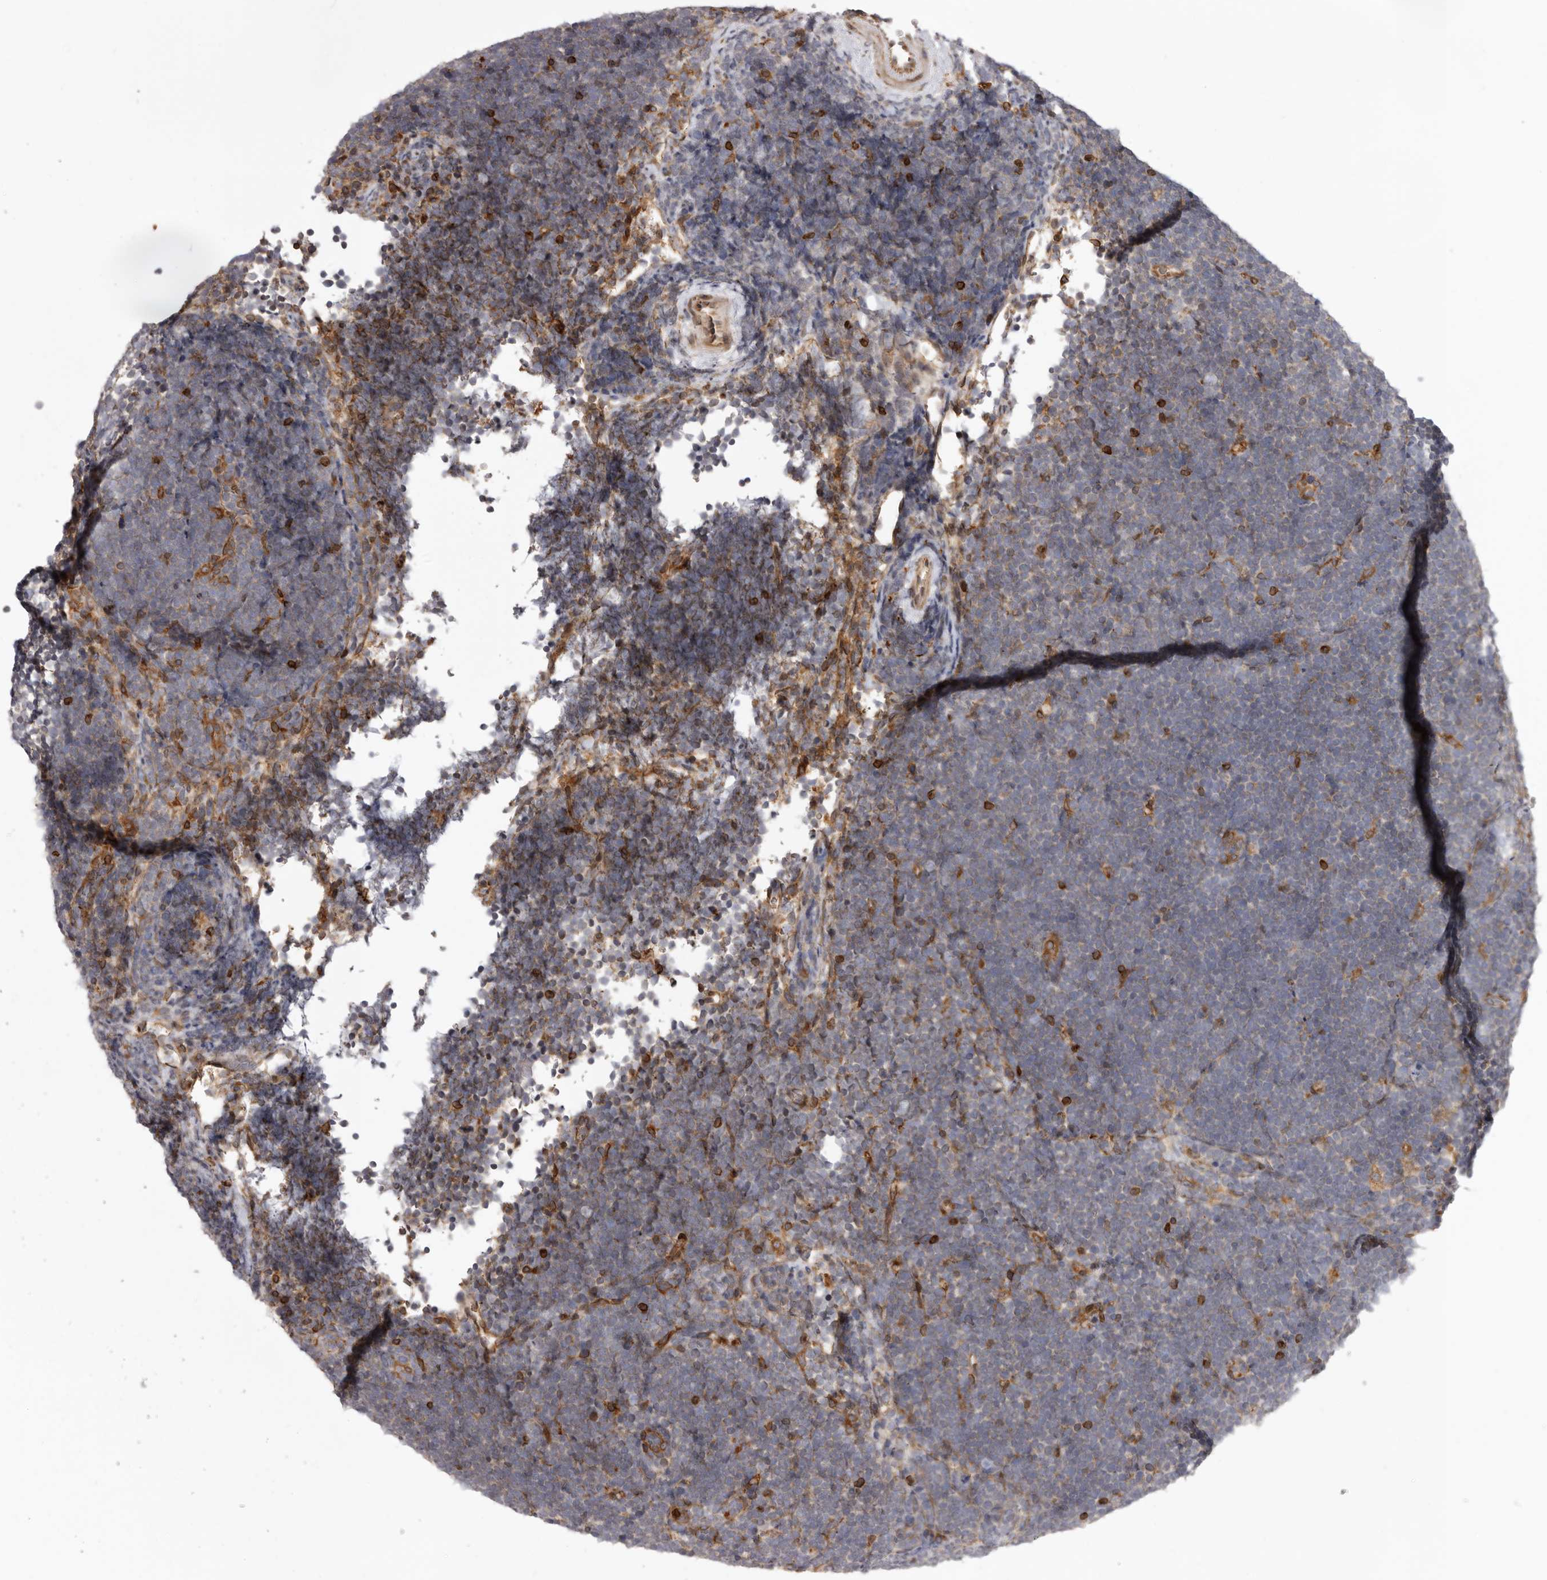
{"staining": {"intensity": "negative", "quantity": "none", "location": "none"}, "tissue": "lymphoma", "cell_type": "Tumor cells", "image_type": "cancer", "snomed": [{"axis": "morphology", "description": "Malignant lymphoma, non-Hodgkin's type, High grade"}, {"axis": "topography", "description": "Lymph node"}], "caption": "A high-resolution micrograph shows immunohistochemistry (IHC) staining of lymphoma, which exhibits no significant positivity in tumor cells.", "gene": "C4orf3", "patient": {"sex": "male", "age": 13}}